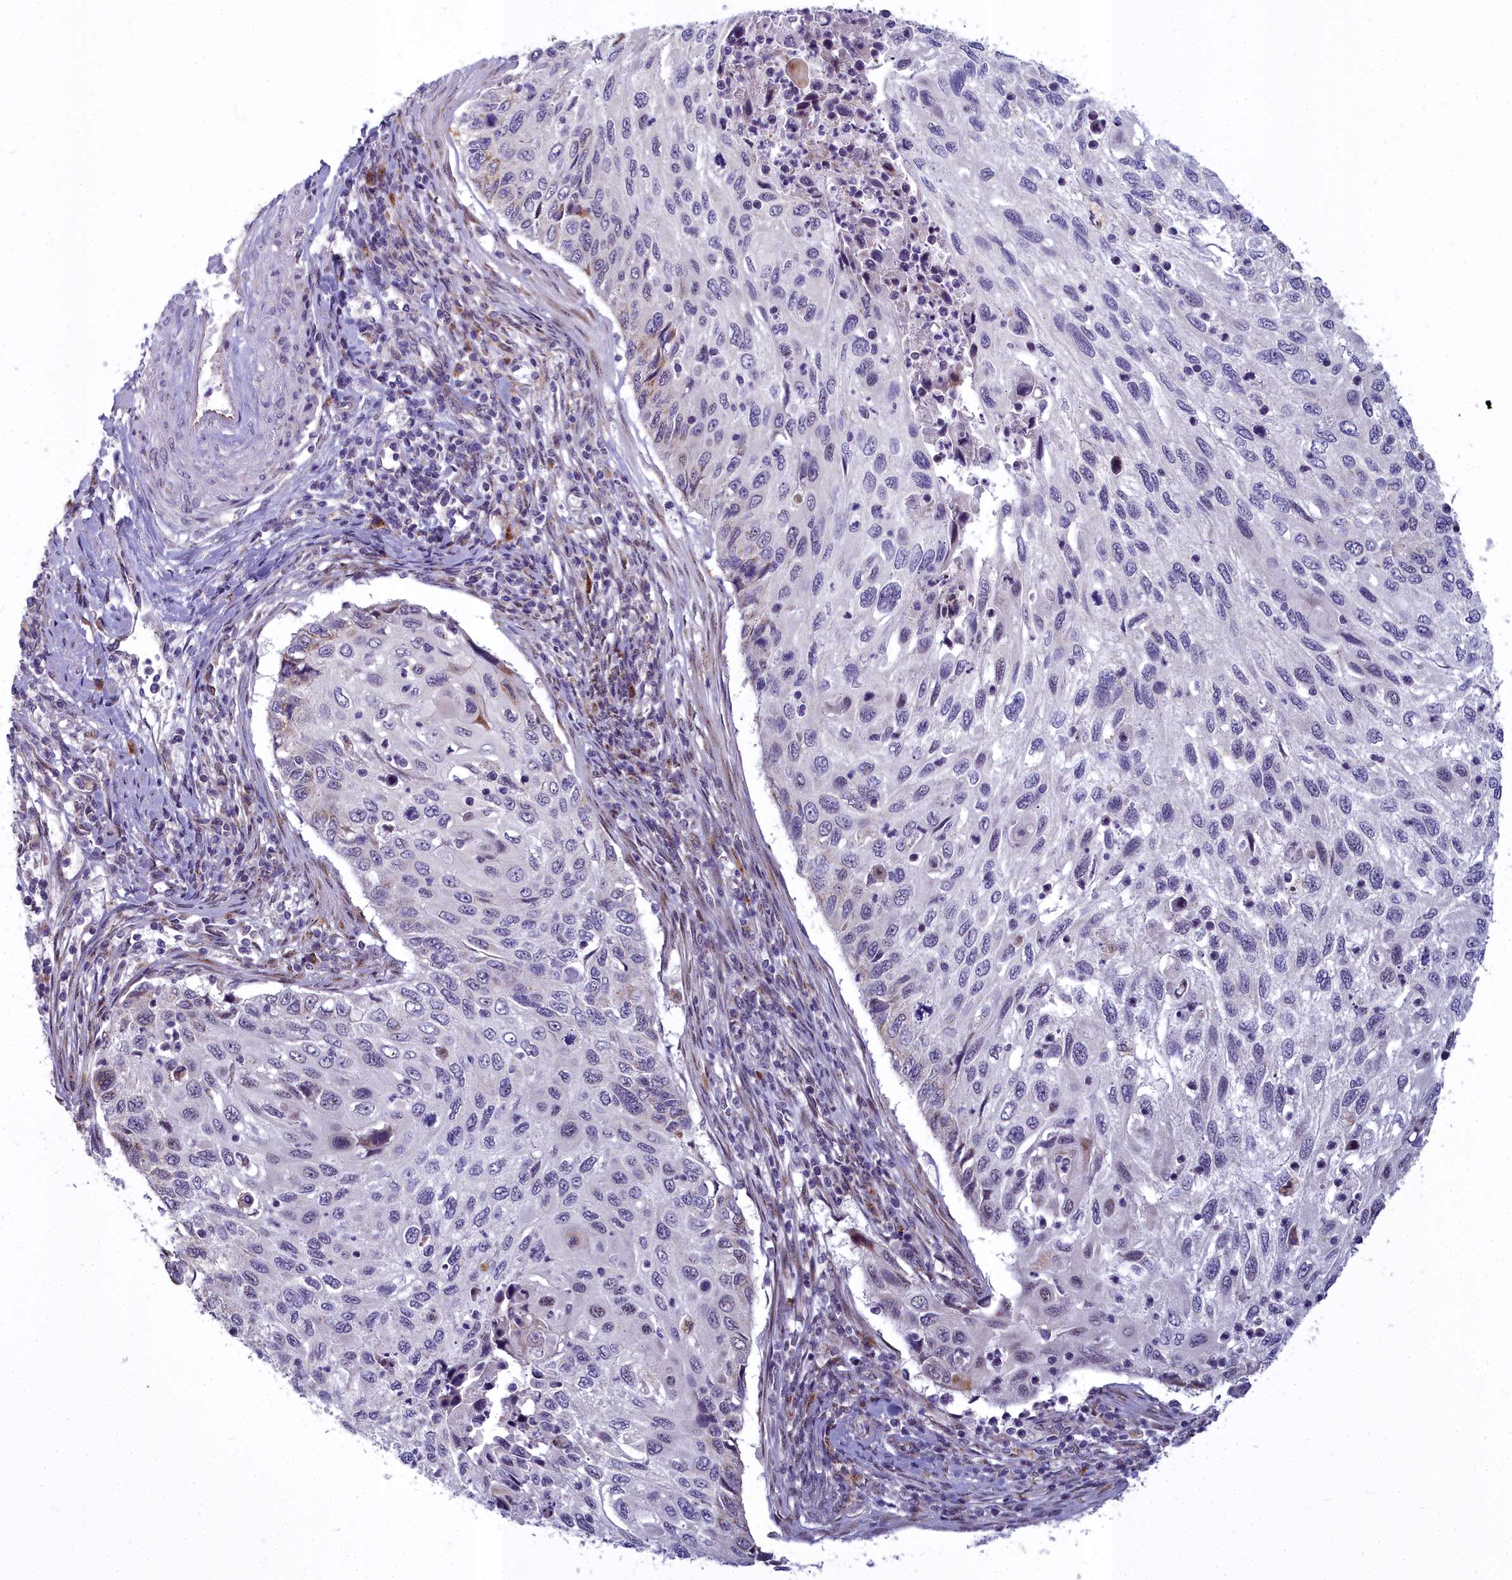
{"staining": {"intensity": "weak", "quantity": "<25%", "location": "cytoplasmic/membranous"}, "tissue": "cervical cancer", "cell_type": "Tumor cells", "image_type": "cancer", "snomed": [{"axis": "morphology", "description": "Squamous cell carcinoma, NOS"}, {"axis": "topography", "description": "Cervix"}], "caption": "Immunohistochemistry (IHC) image of neoplastic tissue: human cervical cancer (squamous cell carcinoma) stained with DAB demonstrates no significant protein staining in tumor cells. The staining is performed using DAB brown chromogen with nuclei counter-stained in using hematoxylin.", "gene": "WDPCP", "patient": {"sex": "female", "age": 70}}